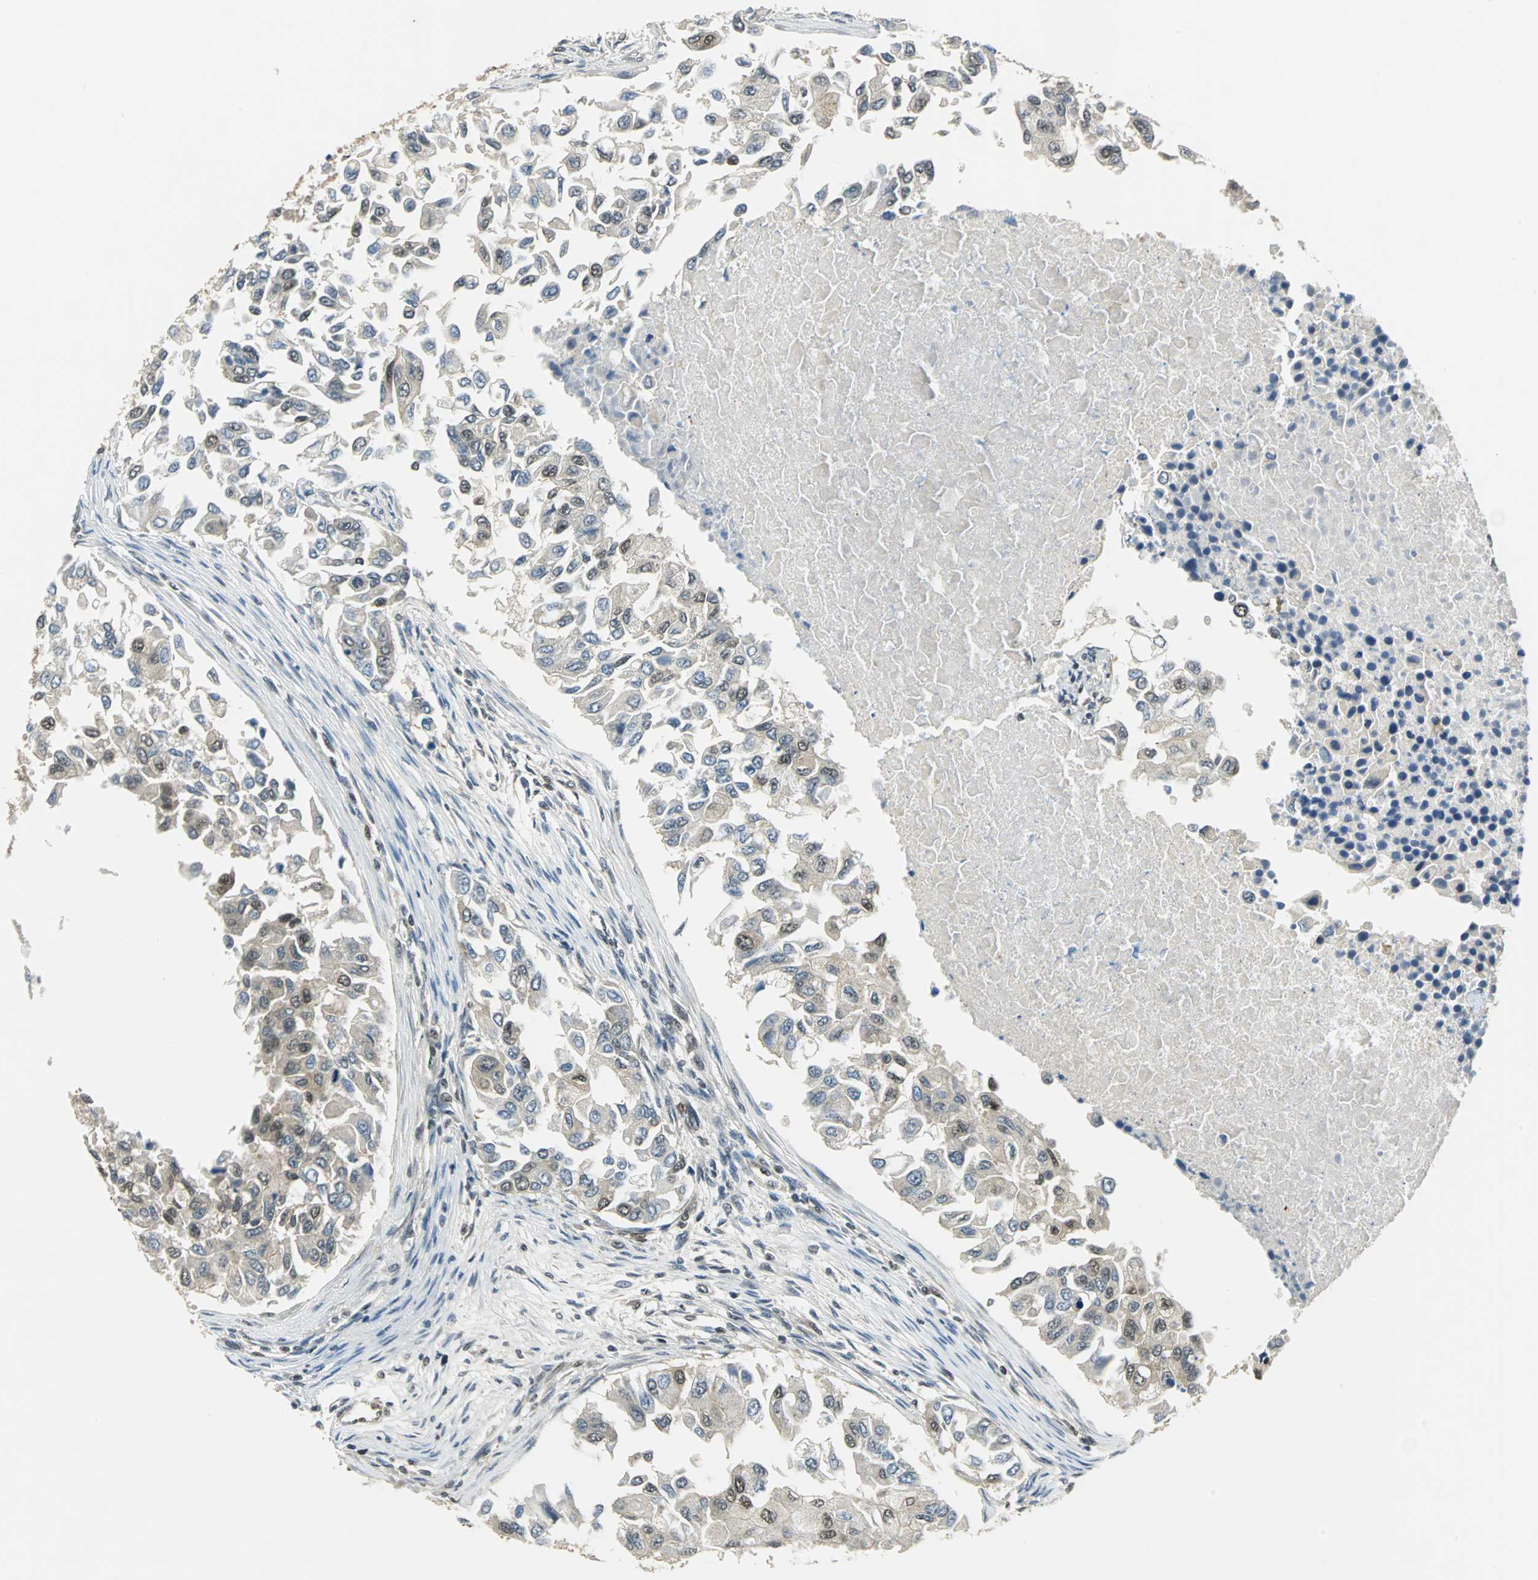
{"staining": {"intensity": "moderate", "quantity": "25%-75%", "location": "cytoplasmic/membranous,nuclear"}, "tissue": "breast cancer", "cell_type": "Tumor cells", "image_type": "cancer", "snomed": [{"axis": "morphology", "description": "Normal tissue, NOS"}, {"axis": "morphology", "description": "Duct carcinoma"}, {"axis": "topography", "description": "Breast"}], "caption": "Protein expression by IHC reveals moderate cytoplasmic/membranous and nuclear staining in approximately 25%-75% of tumor cells in breast infiltrating ductal carcinoma.", "gene": "RBM14", "patient": {"sex": "female", "age": 49}}